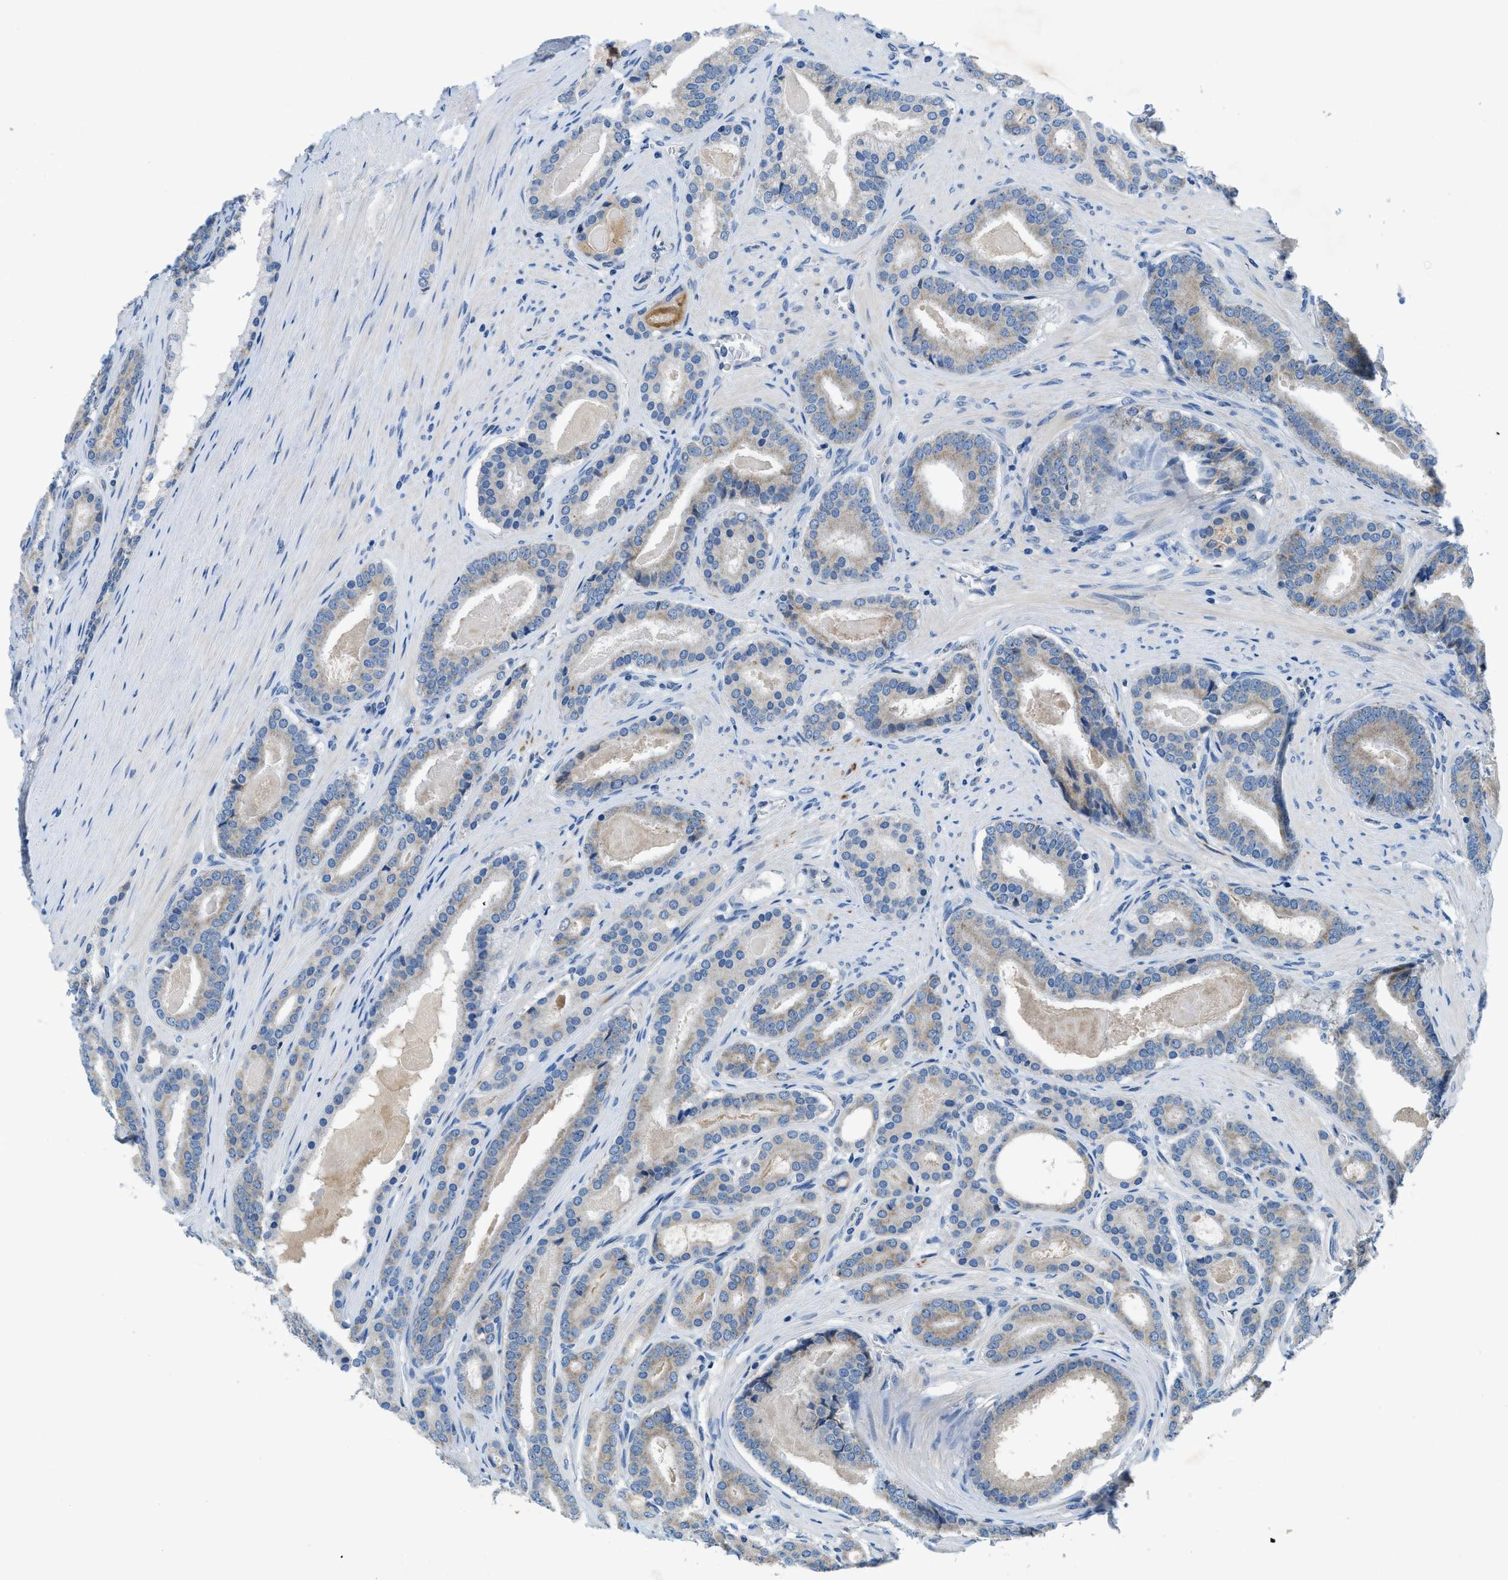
{"staining": {"intensity": "weak", "quantity": "<25%", "location": "cytoplasmic/membranous"}, "tissue": "prostate cancer", "cell_type": "Tumor cells", "image_type": "cancer", "snomed": [{"axis": "morphology", "description": "Adenocarcinoma, High grade"}, {"axis": "topography", "description": "Prostate"}], "caption": "Prostate cancer (high-grade adenocarcinoma) was stained to show a protein in brown. There is no significant positivity in tumor cells.", "gene": "PNKD", "patient": {"sex": "male", "age": 60}}